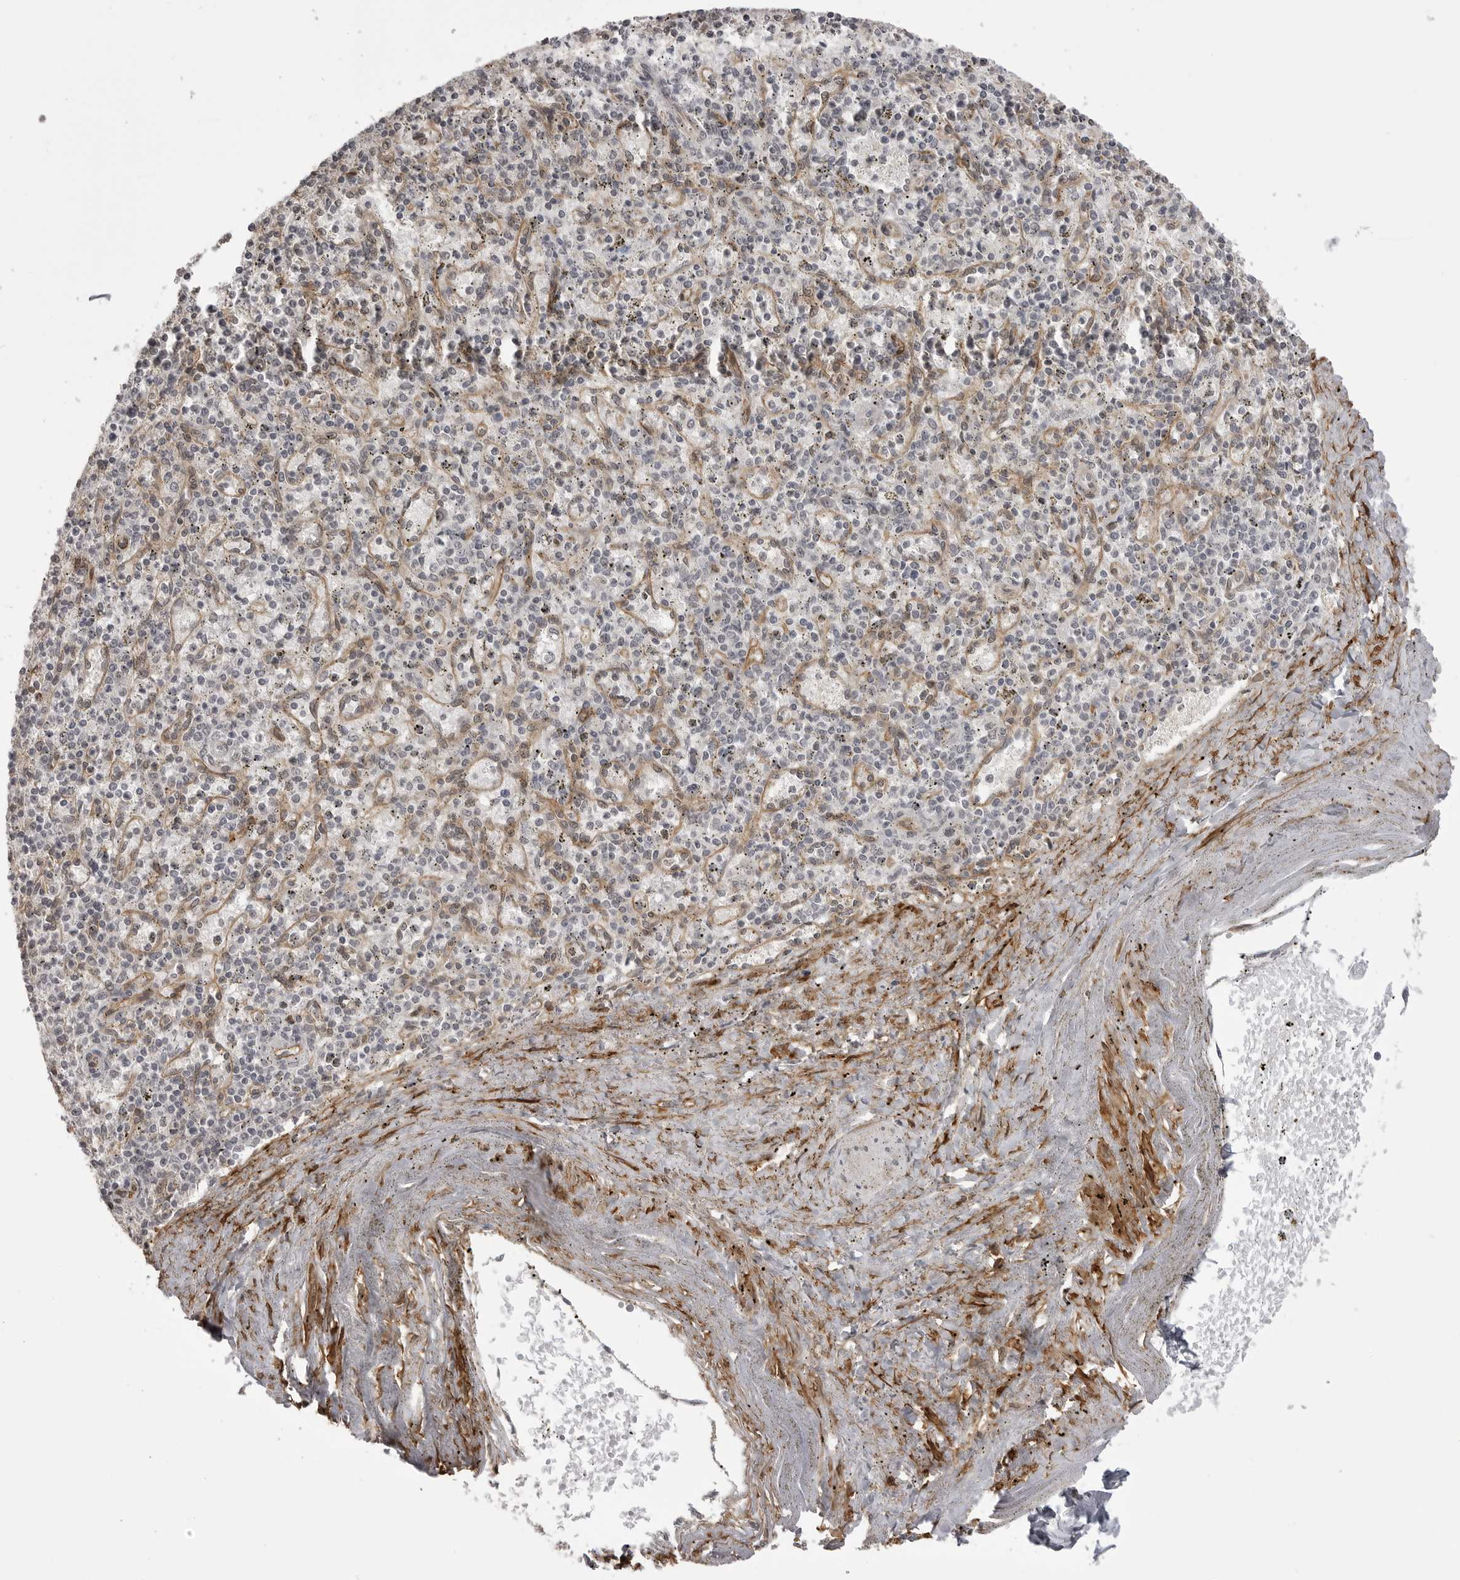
{"staining": {"intensity": "negative", "quantity": "none", "location": "none"}, "tissue": "spleen", "cell_type": "Cells in red pulp", "image_type": "normal", "snomed": [{"axis": "morphology", "description": "Normal tissue, NOS"}, {"axis": "topography", "description": "Spleen"}], "caption": "High magnification brightfield microscopy of benign spleen stained with DAB (3,3'-diaminobenzidine) (brown) and counterstained with hematoxylin (blue): cells in red pulp show no significant staining. Nuclei are stained in blue.", "gene": "SORBS1", "patient": {"sex": "male", "age": 72}}